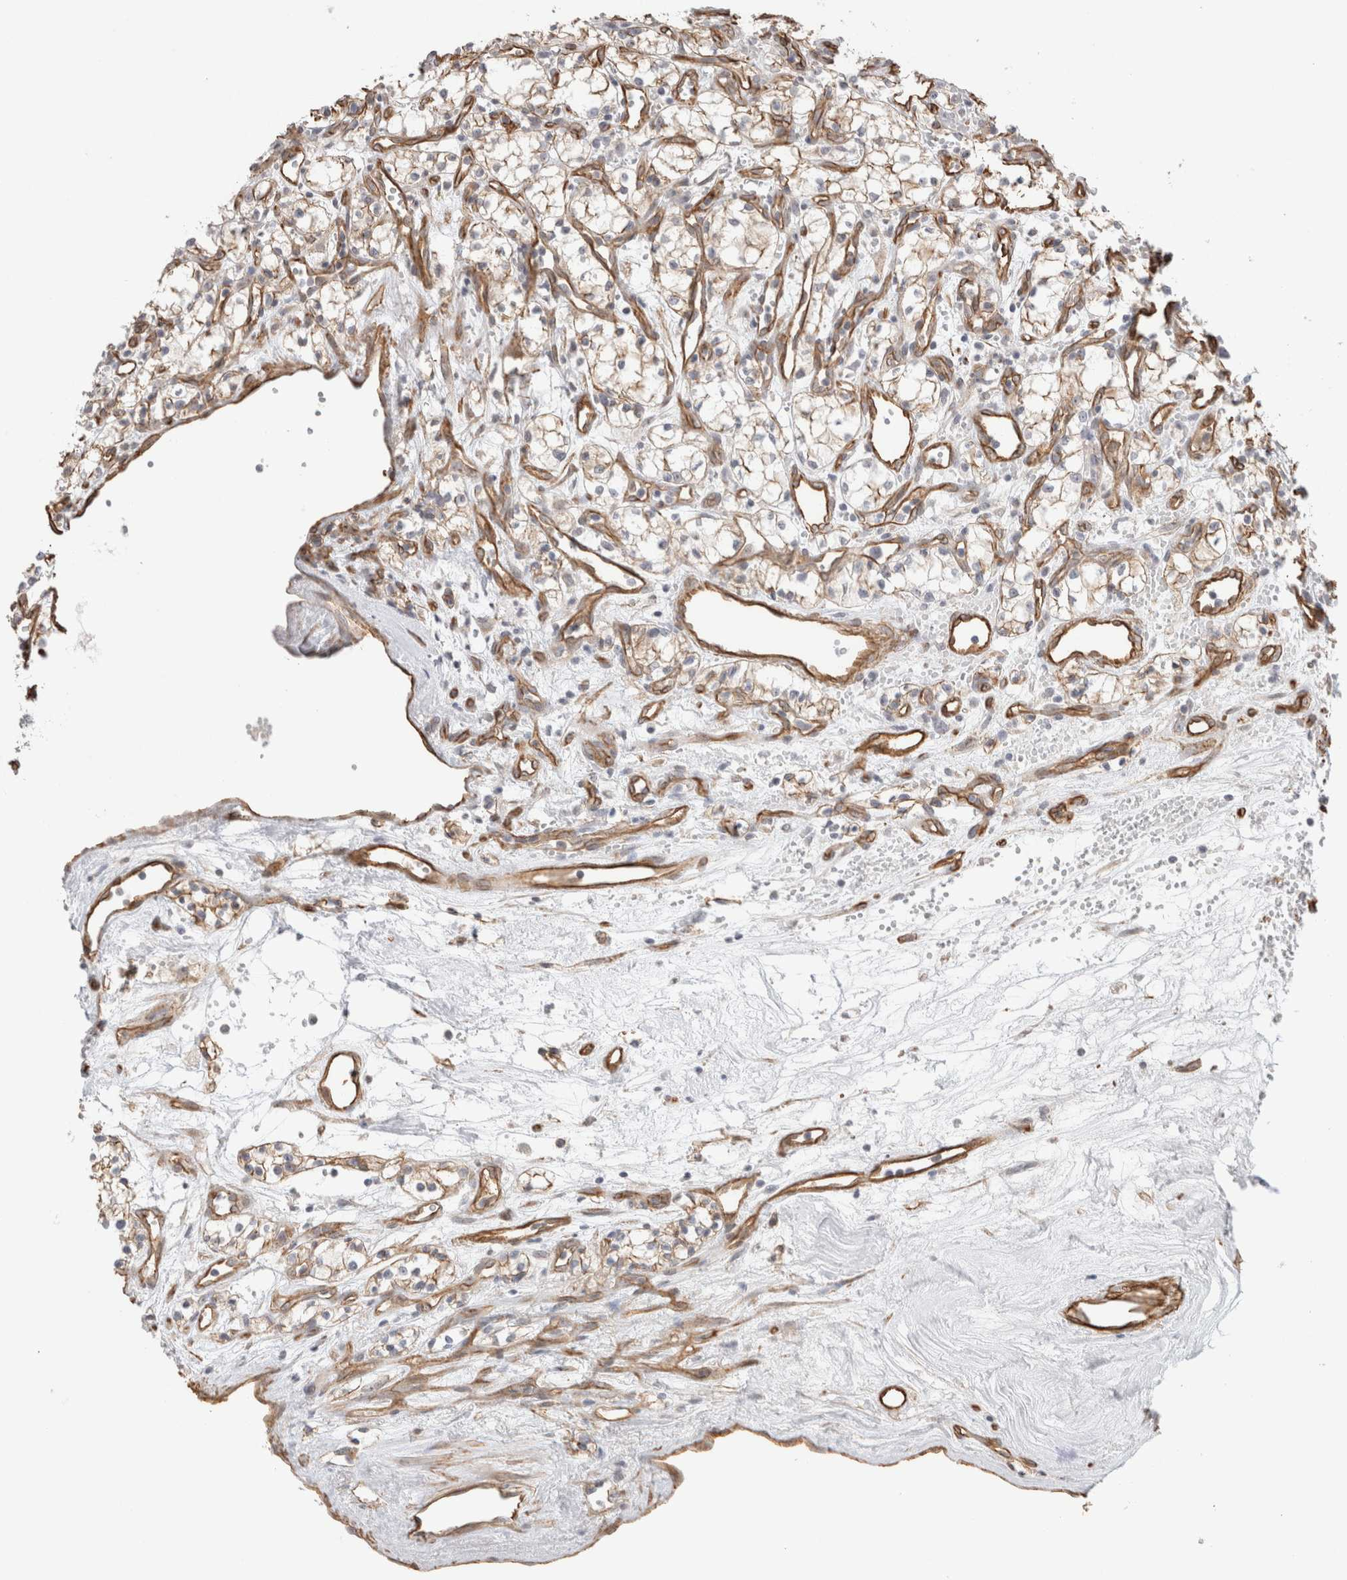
{"staining": {"intensity": "weak", "quantity": "<25%", "location": "cytoplasmic/membranous"}, "tissue": "renal cancer", "cell_type": "Tumor cells", "image_type": "cancer", "snomed": [{"axis": "morphology", "description": "Adenocarcinoma, NOS"}, {"axis": "topography", "description": "Kidney"}], "caption": "Micrograph shows no significant protein positivity in tumor cells of renal cancer (adenocarcinoma).", "gene": "CAAP1", "patient": {"sex": "male", "age": 59}}